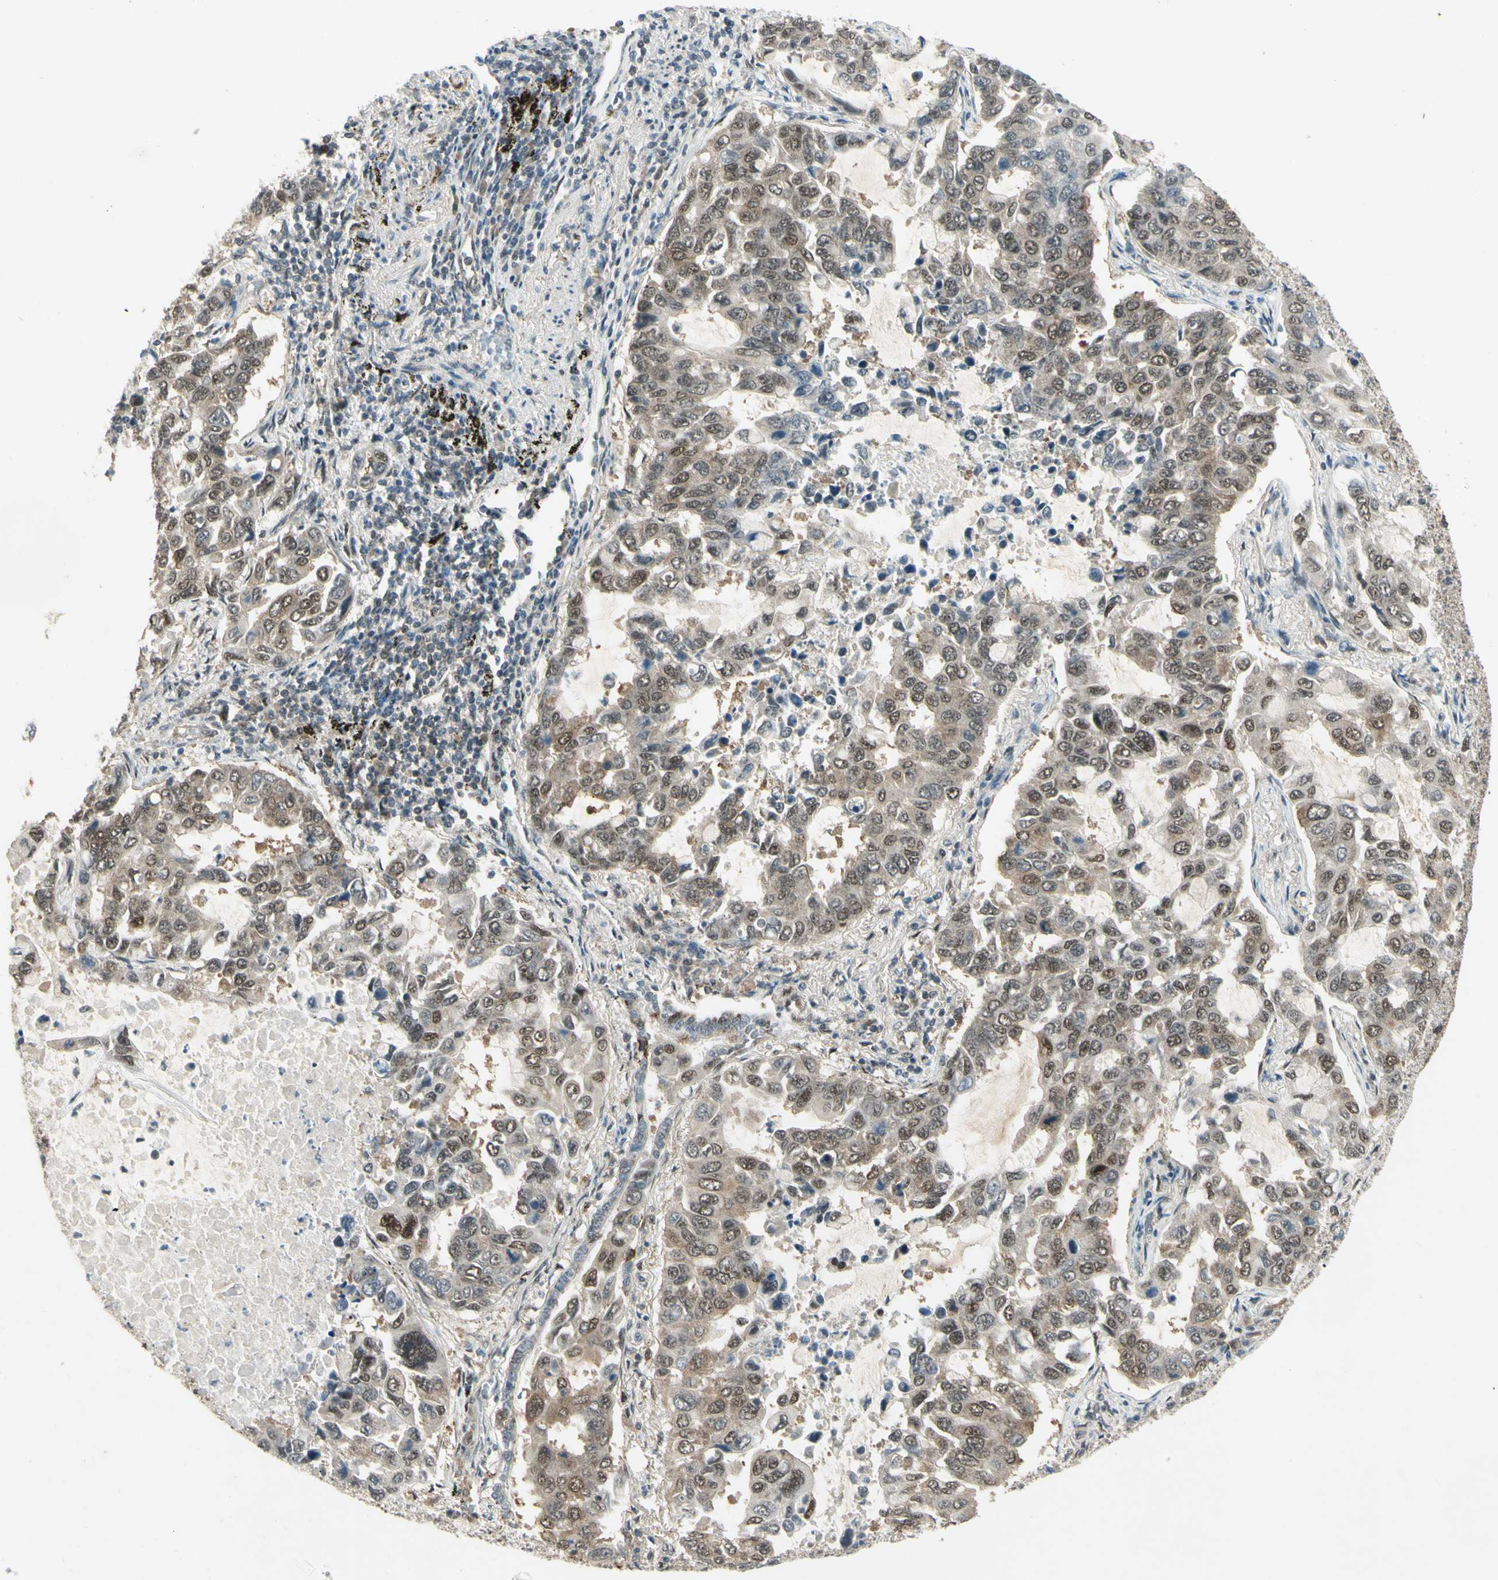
{"staining": {"intensity": "strong", "quantity": "25%-75%", "location": "cytoplasmic/membranous"}, "tissue": "lung cancer", "cell_type": "Tumor cells", "image_type": "cancer", "snomed": [{"axis": "morphology", "description": "Adenocarcinoma, NOS"}, {"axis": "topography", "description": "Lung"}], "caption": "The photomicrograph demonstrates a brown stain indicating the presence of a protein in the cytoplasmic/membranous of tumor cells in lung cancer.", "gene": "PSMD5", "patient": {"sex": "male", "age": 64}}